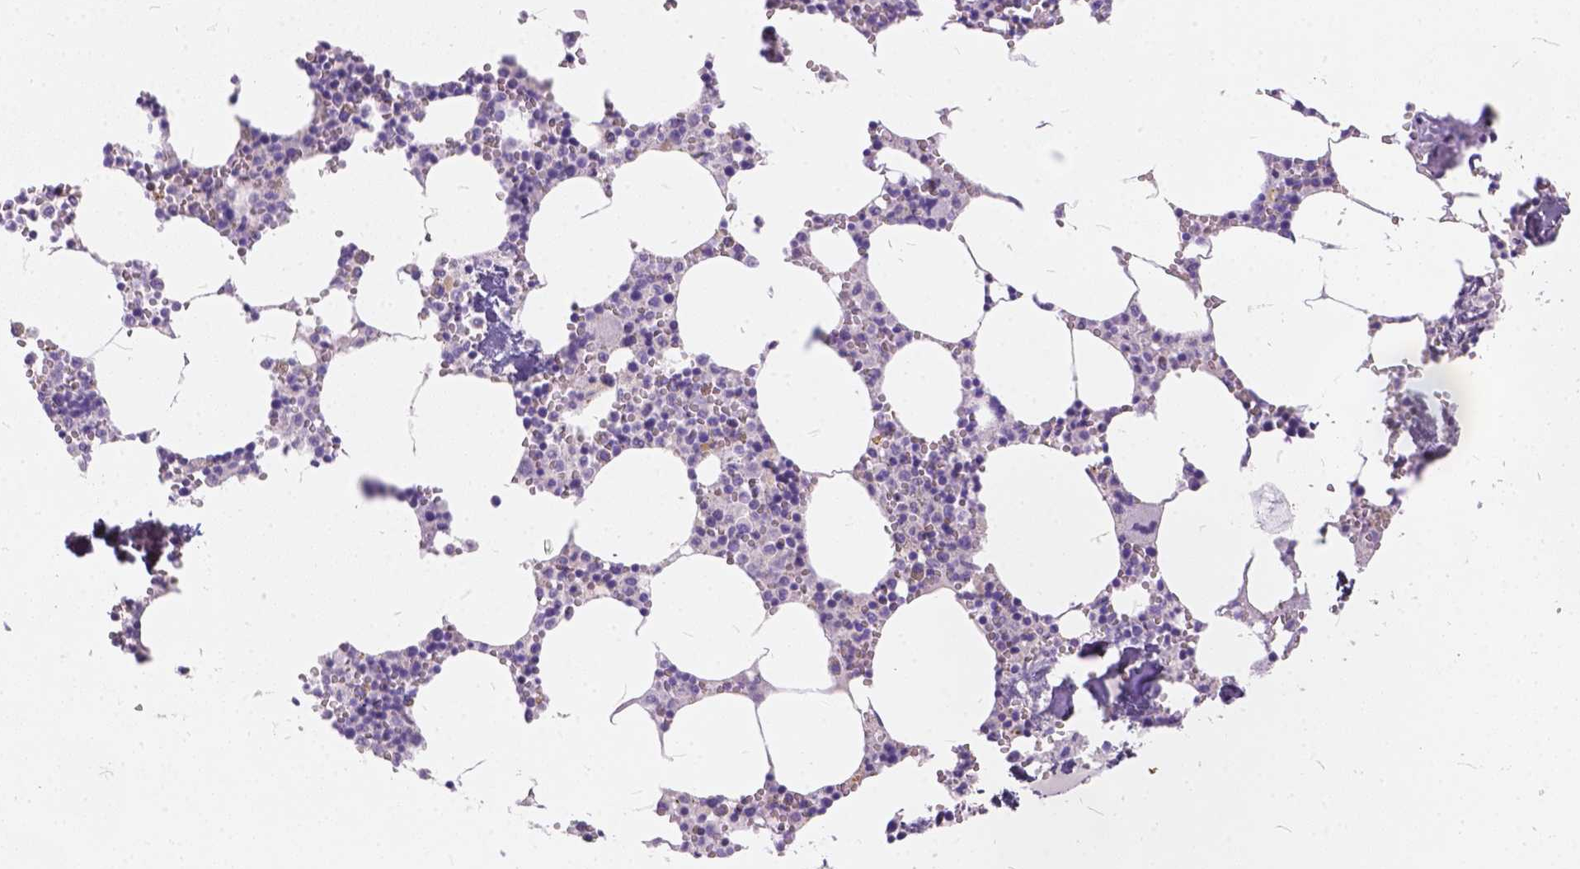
{"staining": {"intensity": "negative", "quantity": "none", "location": "none"}, "tissue": "bone marrow", "cell_type": "Hematopoietic cells", "image_type": "normal", "snomed": [{"axis": "morphology", "description": "Normal tissue, NOS"}, {"axis": "topography", "description": "Bone marrow"}], "caption": "IHC photomicrograph of benign bone marrow: human bone marrow stained with DAB reveals no significant protein staining in hematopoietic cells.", "gene": "PEX11G", "patient": {"sex": "male", "age": 54}}